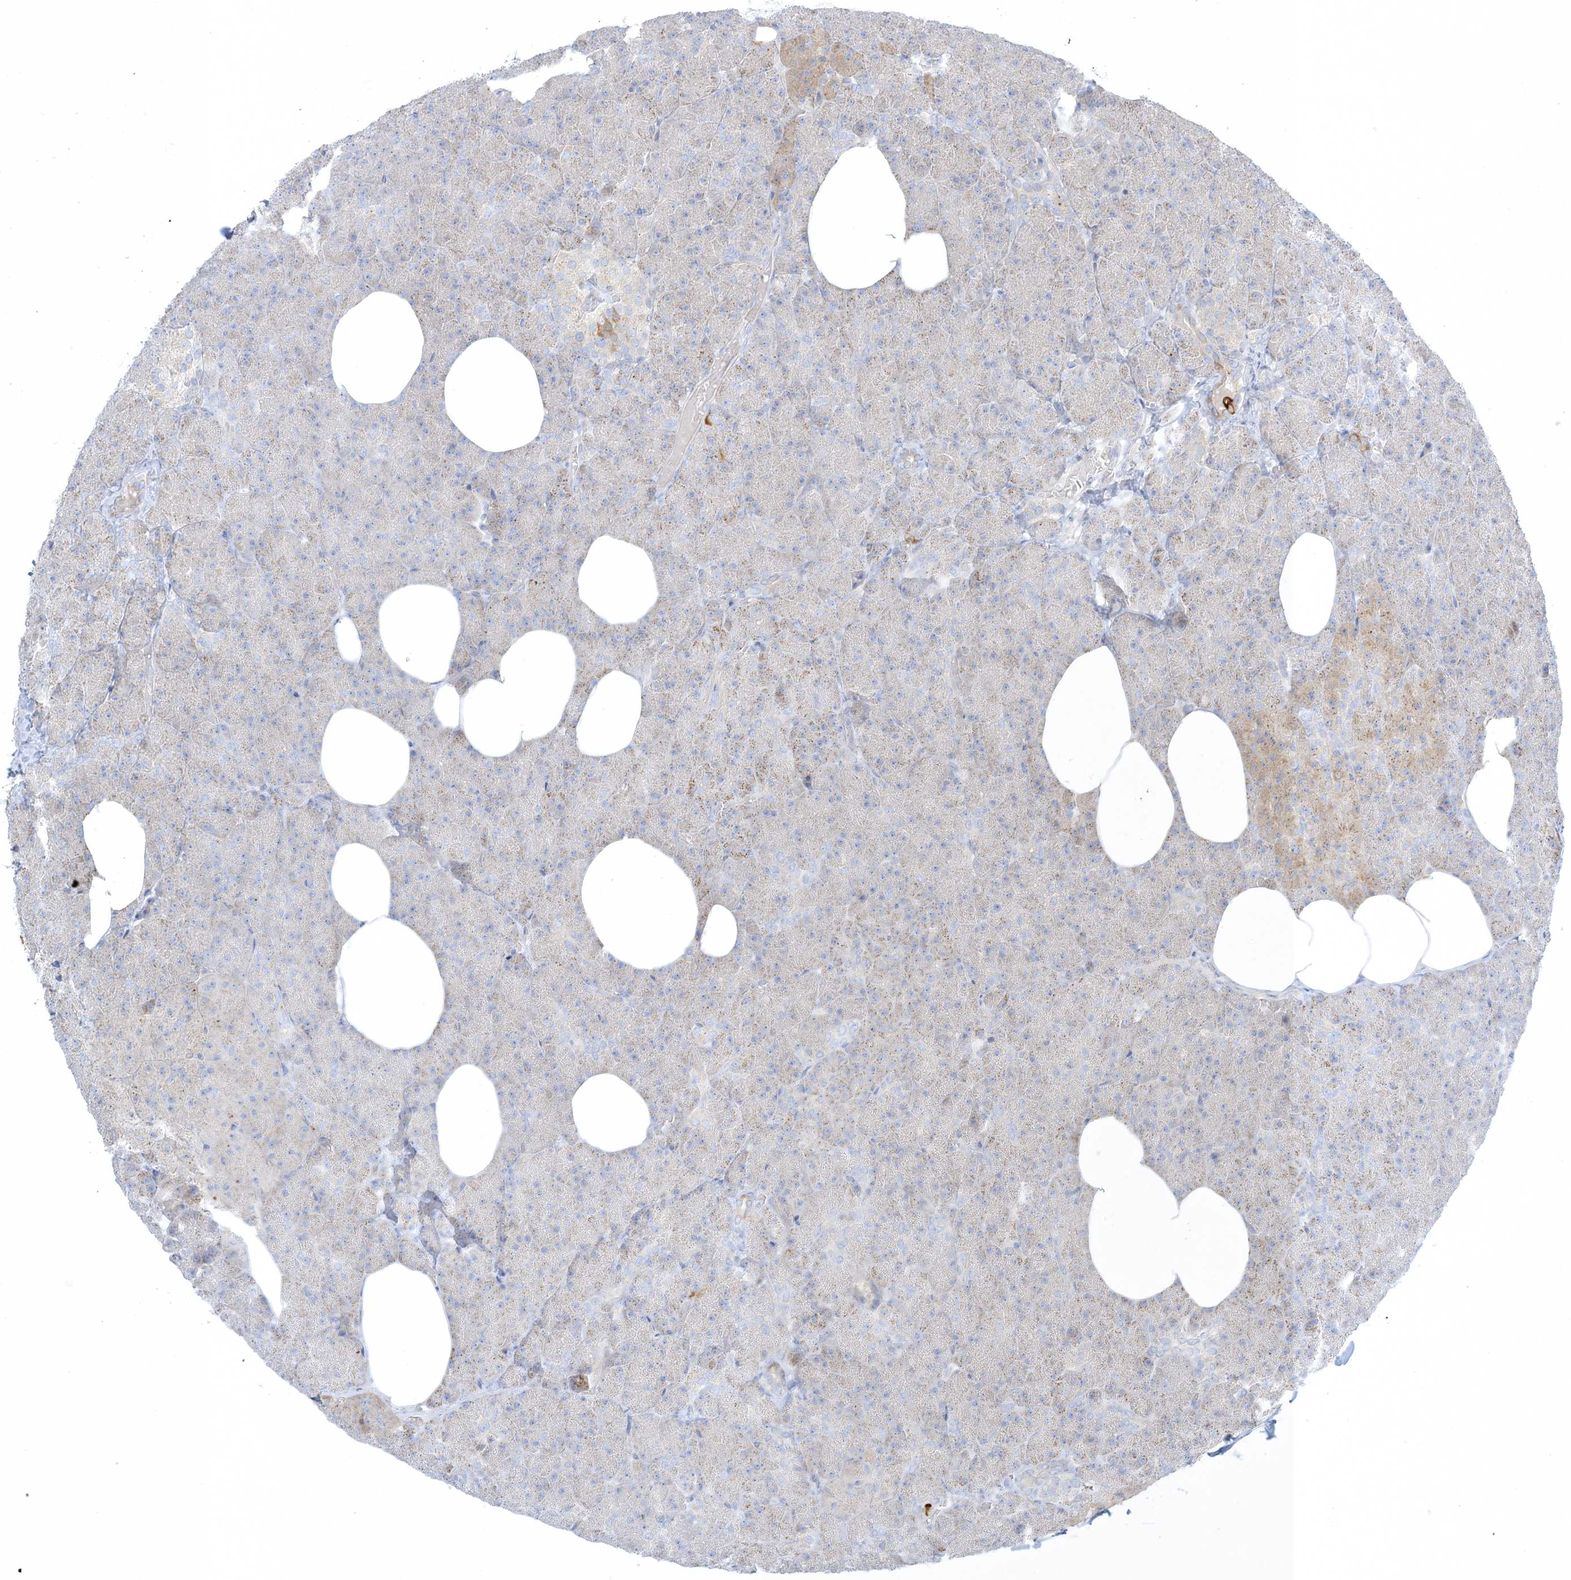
{"staining": {"intensity": "moderate", "quantity": "<25%", "location": "cytoplasmic/membranous"}, "tissue": "pancreas", "cell_type": "Exocrine glandular cells", "image_type": "normal", "snomed": [{"axis": "morphology", "description": "Normal tissue, NOS"}, {"axis": "morphology", "description": "Carcinoid, malignant, NOS"}, {"axis": "topography", "description": "Pancreas"}], "caption": "A brown stain shows moderate cytoplasmic/membranous expression of a protein in exocrine glandular cells of benign pancreas. (IHC, brightfield microscopy, high magnification).", "gene": "XIRP2", "patient": {"sex": "female", "age": 35}}